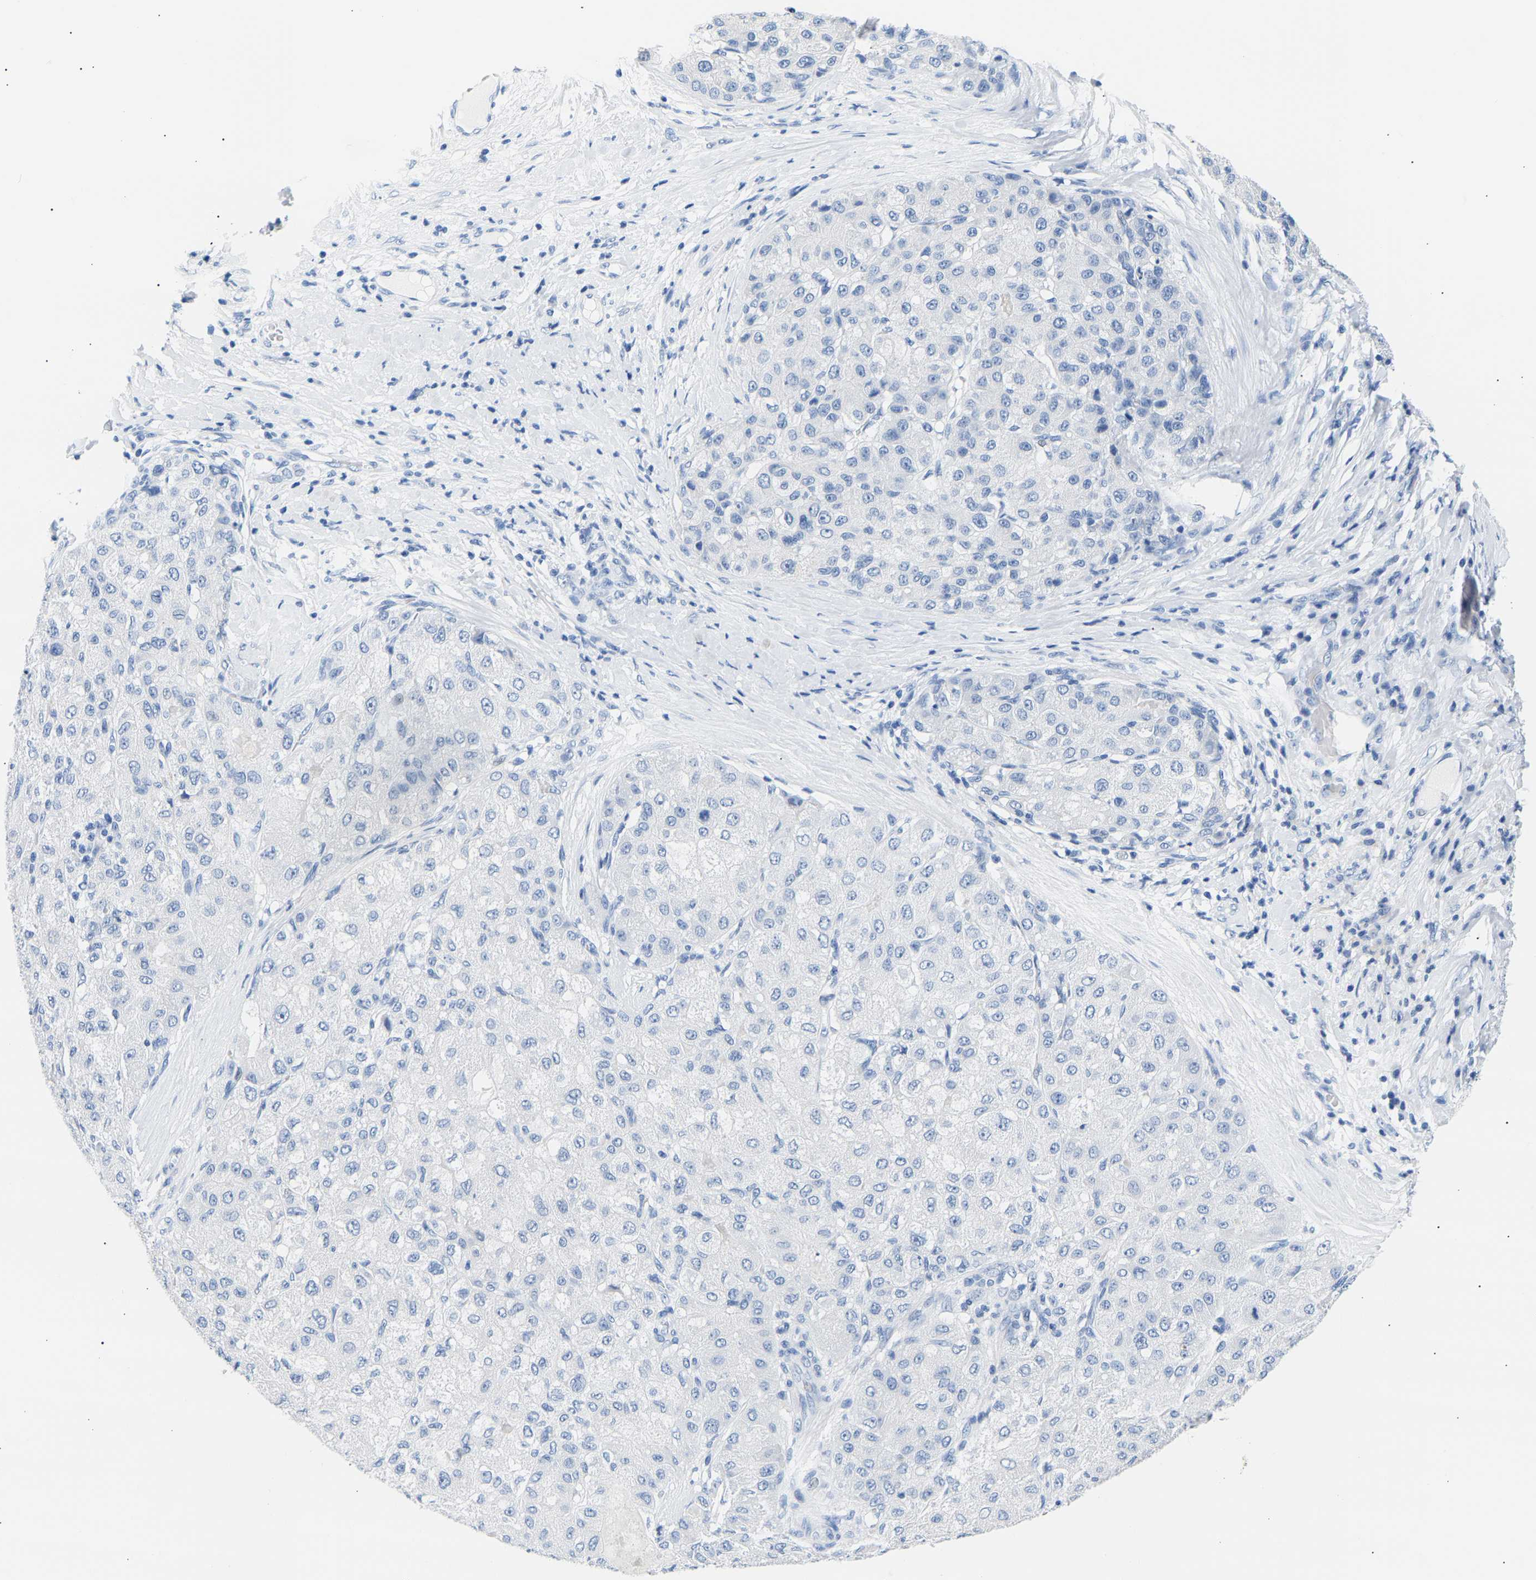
{"staining": {"intensity": "negative", "quantity": "none", "location": "none"}, "tissue": "liver cancer", "cell_type": "Tumor cells", "image_type": "cancer", "snomed": [{"axis": "morphology", "description": "Carcinoma, Hepatocellular, NOS"}, {"axis": "topography", "description": "Liver"}], "caption": "A micrograph of liver cancer (hepatocellular carcinoma) stained for a protein exhibits no brown staining in tumor cells.", "gene": "SPINK2", "patient": {"sex": "male", "age": 80}}